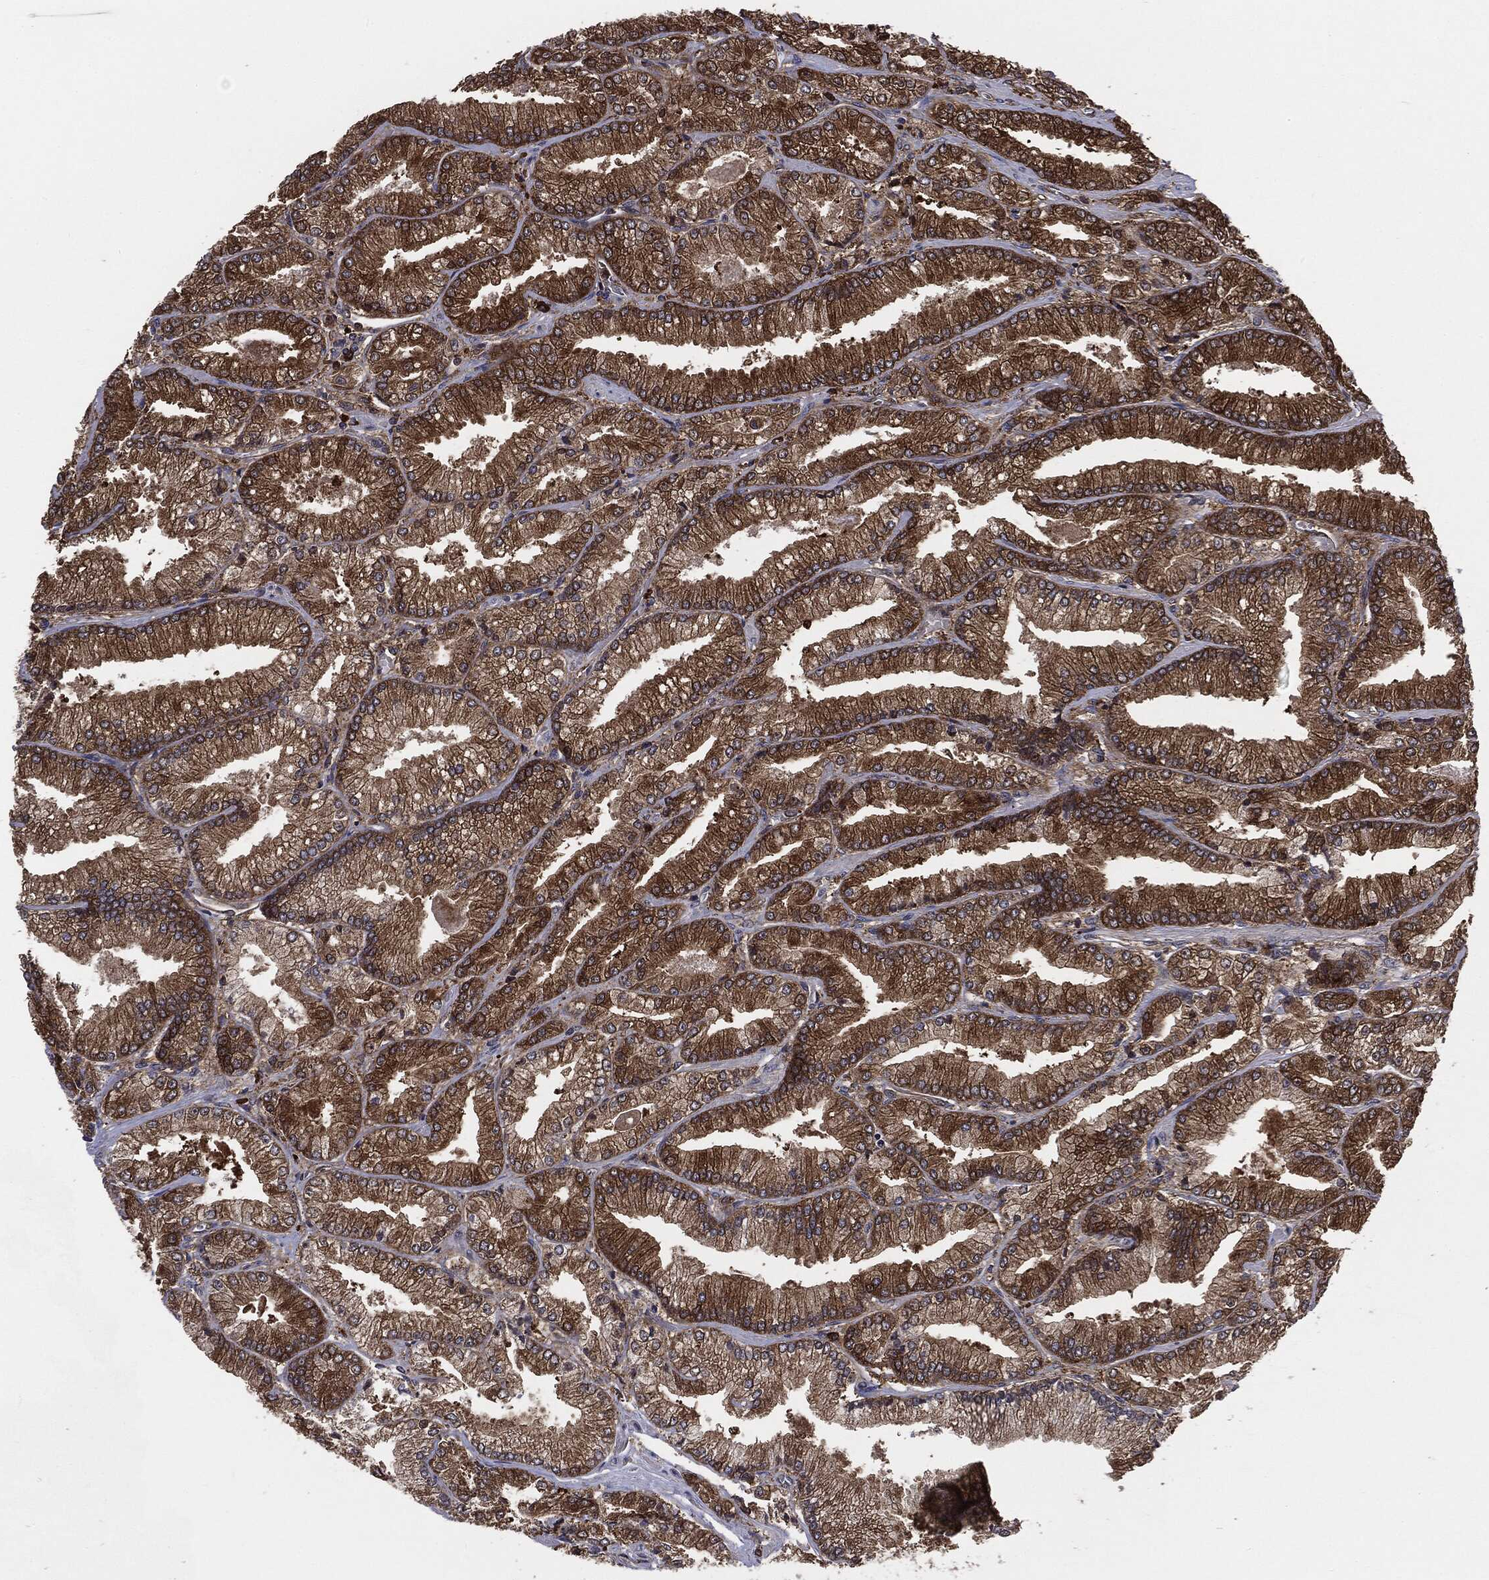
{"staining": {"intensity": "moderate", "quantity": ">75%", "location": "cytoplasmic/membranous"}, "tissue": "prostate cancer", "cell_type": "Tumor cells", "image_type": "cancer", "snomed": [{"axis": "morphology", "description": "Adenocarcinoma, Low grade"}, {"axis": "topography", "description": "Prostate"}], "caption": "Immunohistochemical staining of prostate cancer (low-grade adenocarcinoma) exhibits medium levels of moderate cytoplasmic/membranous protein positivity in about >75% of tumor cells.", "gene": "NME1", "patient": {"sex": "male", "age": 67}}